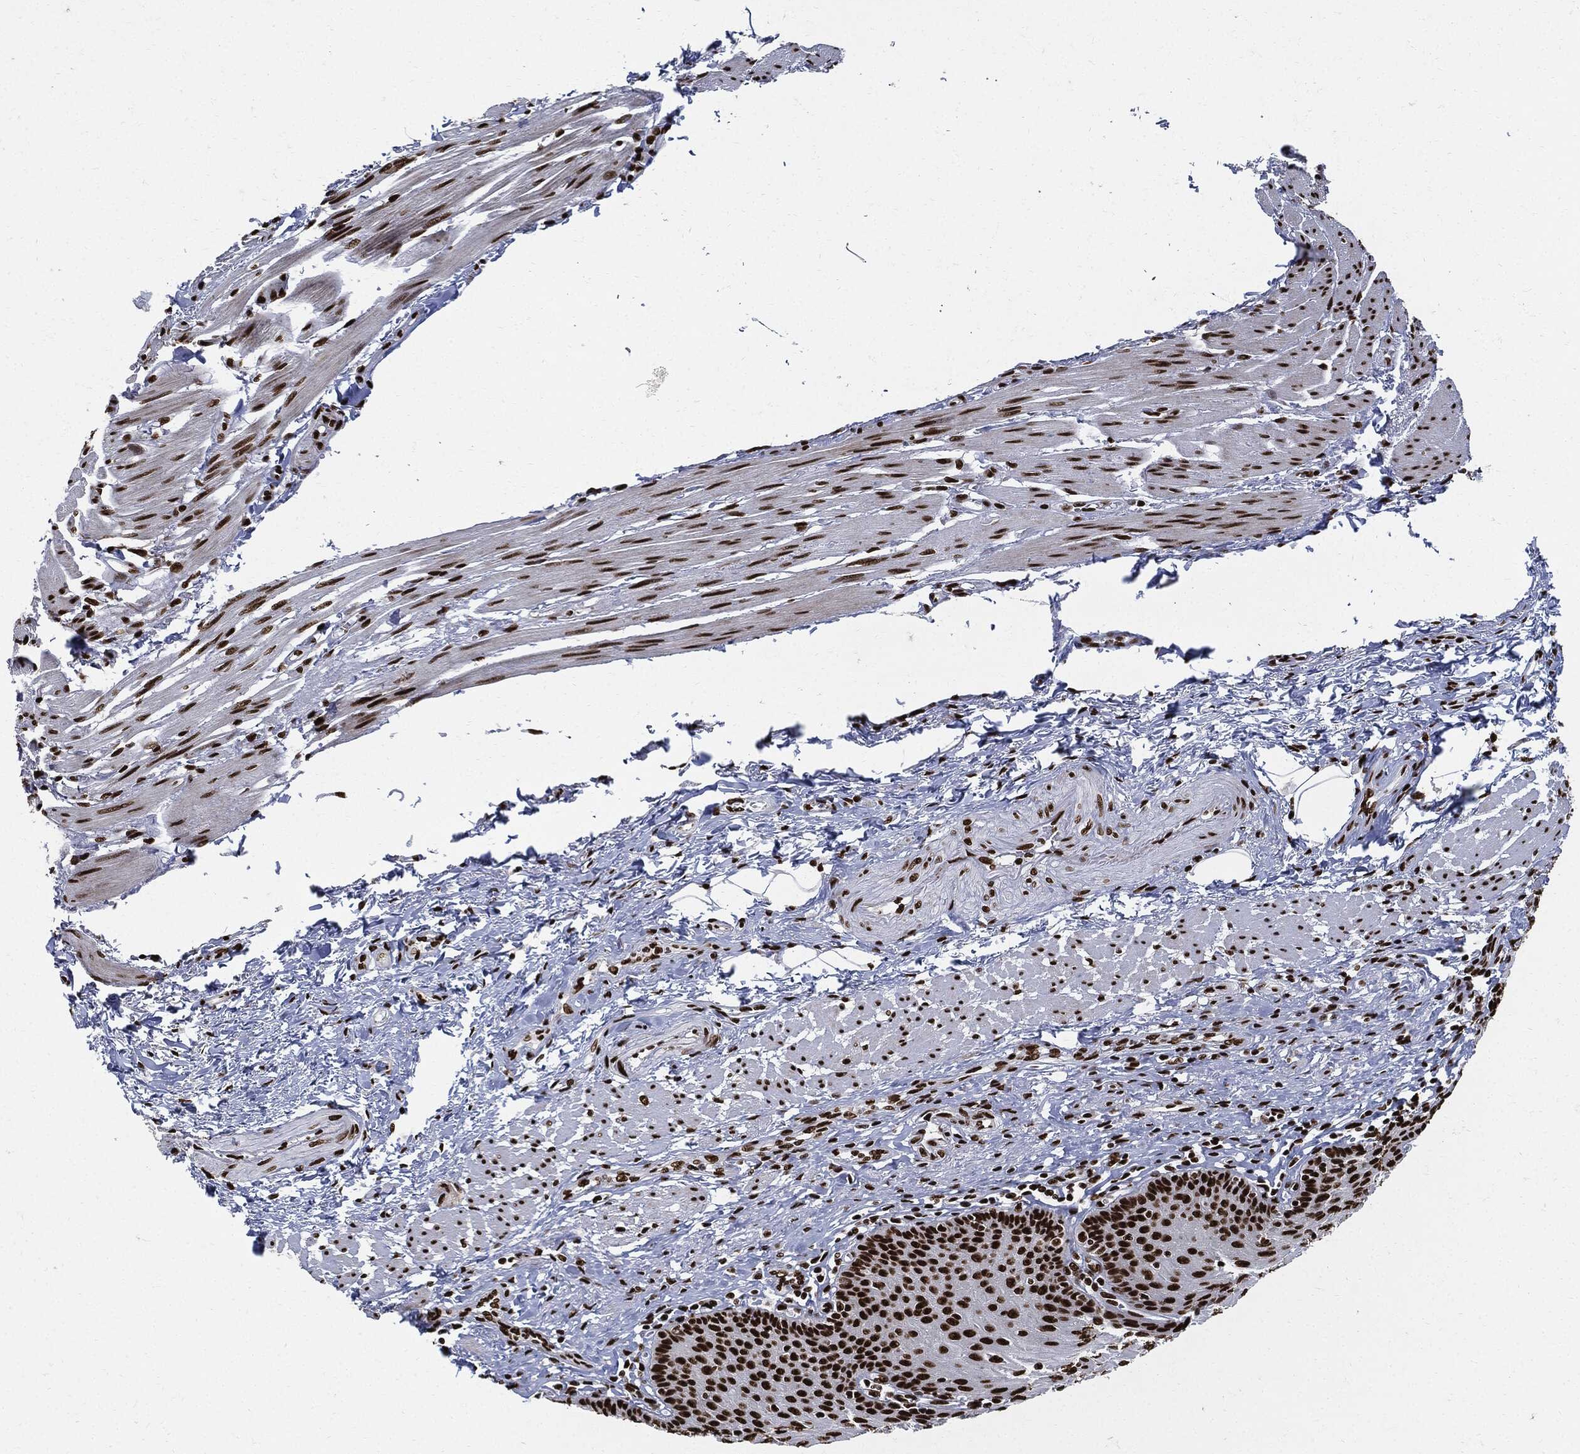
{"staining": {"intensity": "strong", "quantity": ">75%", "location": "nuclear"}, "tissue": "esophagus", "cell_type": "Squamous epithelial cells", "image_type": "normal", "snomed": [{"axis": "morphology", "description": "Normal tissue, NOS"}, {"axis": "topography", "description": "Esophagus"}], "caption": "Immunohistochemical staining of benign human esophagus displays >75% levels of strong nuclear protein expression in about >75% of squamous epithelial cells. (DAB (3,3'-diaminobenzidine) = brown stain, brightfield microscopy at high magnification).", "gene": "RECQL", "patient": {"sex": "male", "age": 58}}